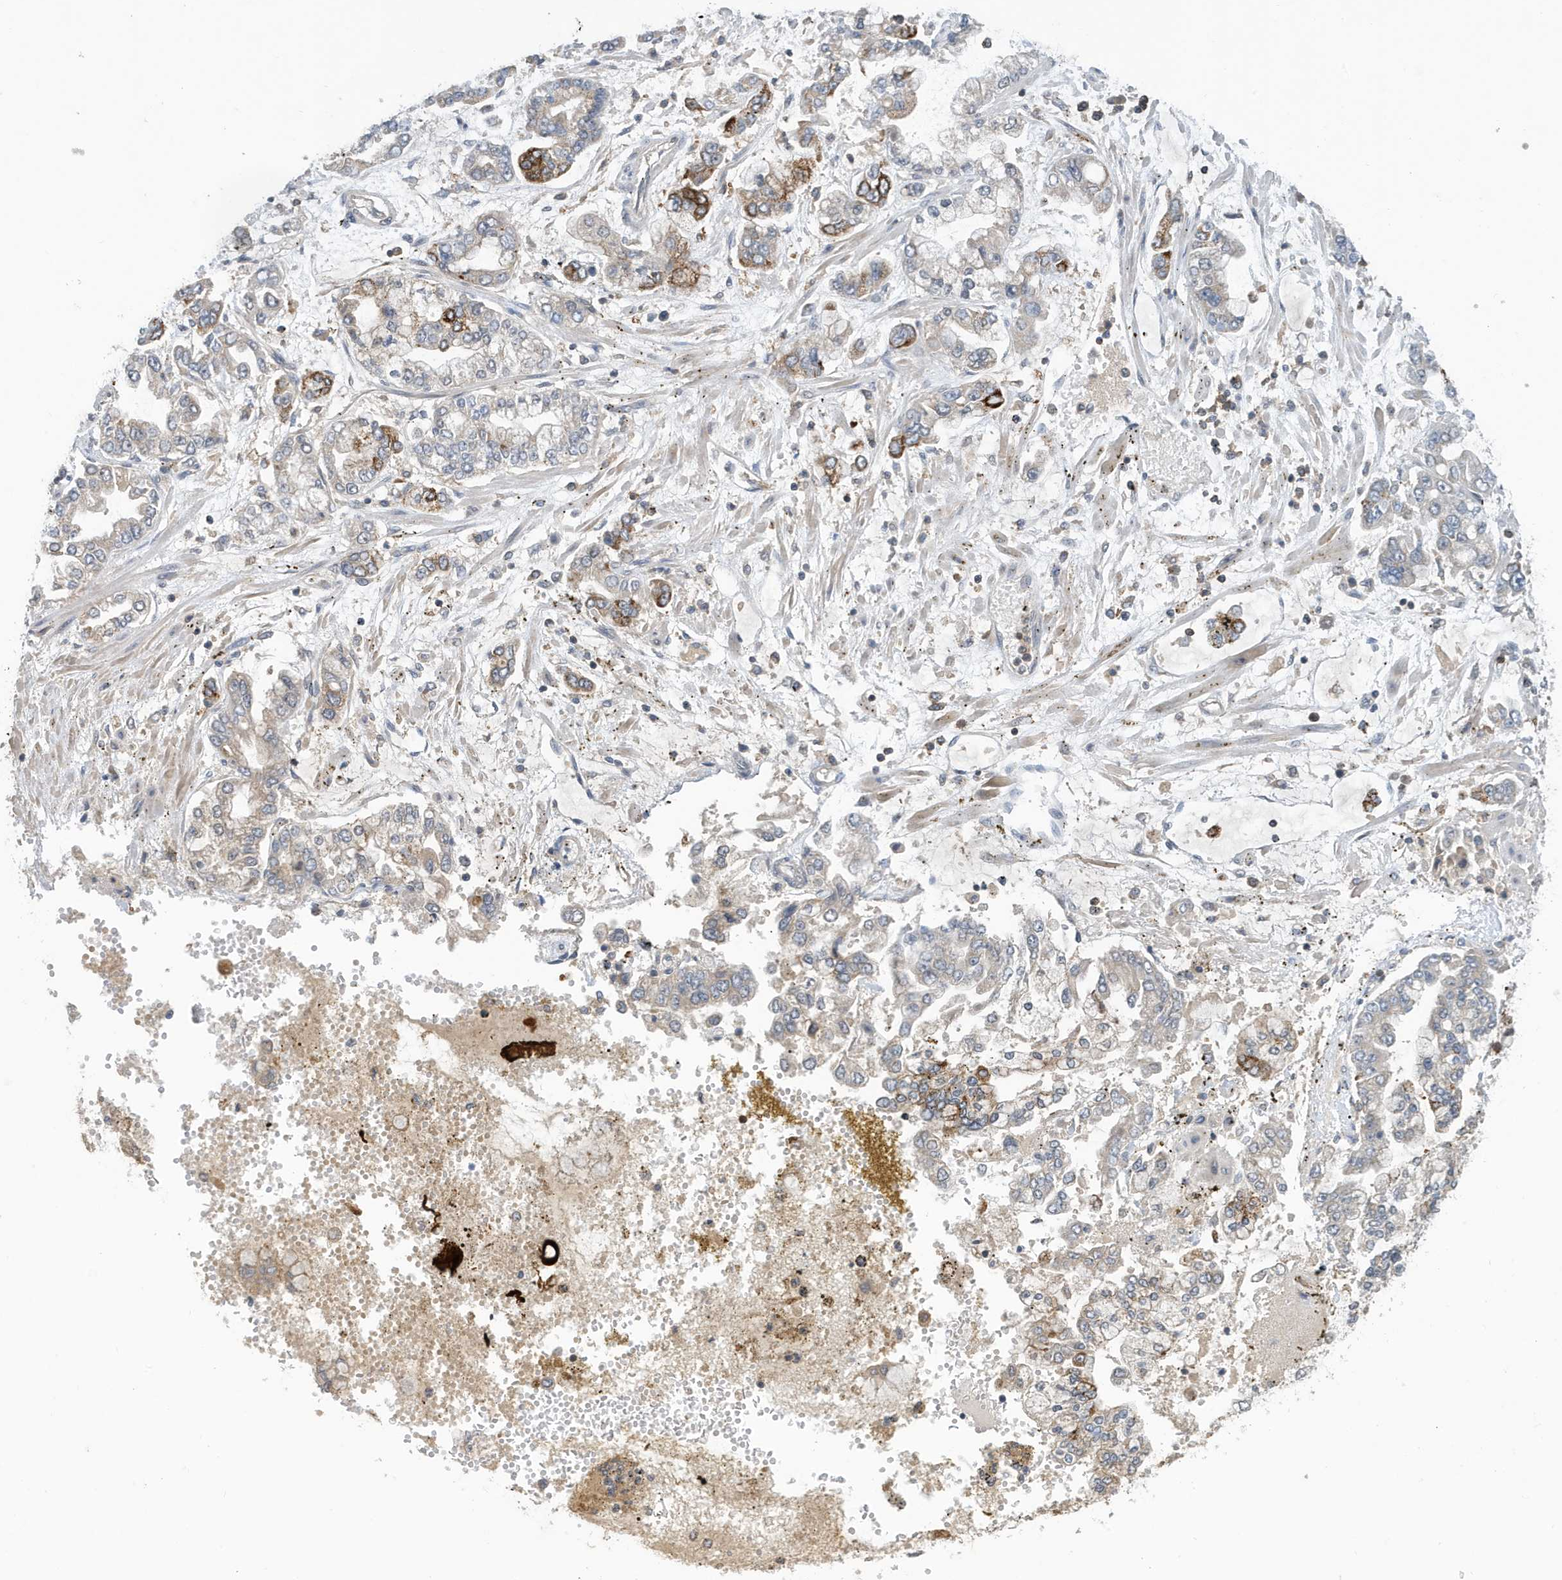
{"staining": {"intensity": "strong", "quantity": "<25%", "location": "cytoplasmic/membranous"}, "tissue": "stomach cancer", "cell_type": "Tumor cells", "image_type": "cancer", "snomed": [{"axis": "morphology", "description": "Normal tissue, NOS"}, {"axis": "morphology", "description": "Adenocarcinoma, NOS"}, {"axis": "topography", "description": "Stomach, upper"}, {"axis": "topography", "description": "Stomach"}], "caption": "This is a micrograph of immunohistochemistry staining of stomach adenocarcinoma, which shows strong staining in the cytoplasmic/membranous of tumor cells.", "gene": "NSUN3", "patient": {"sex": "male", "age": 76}}